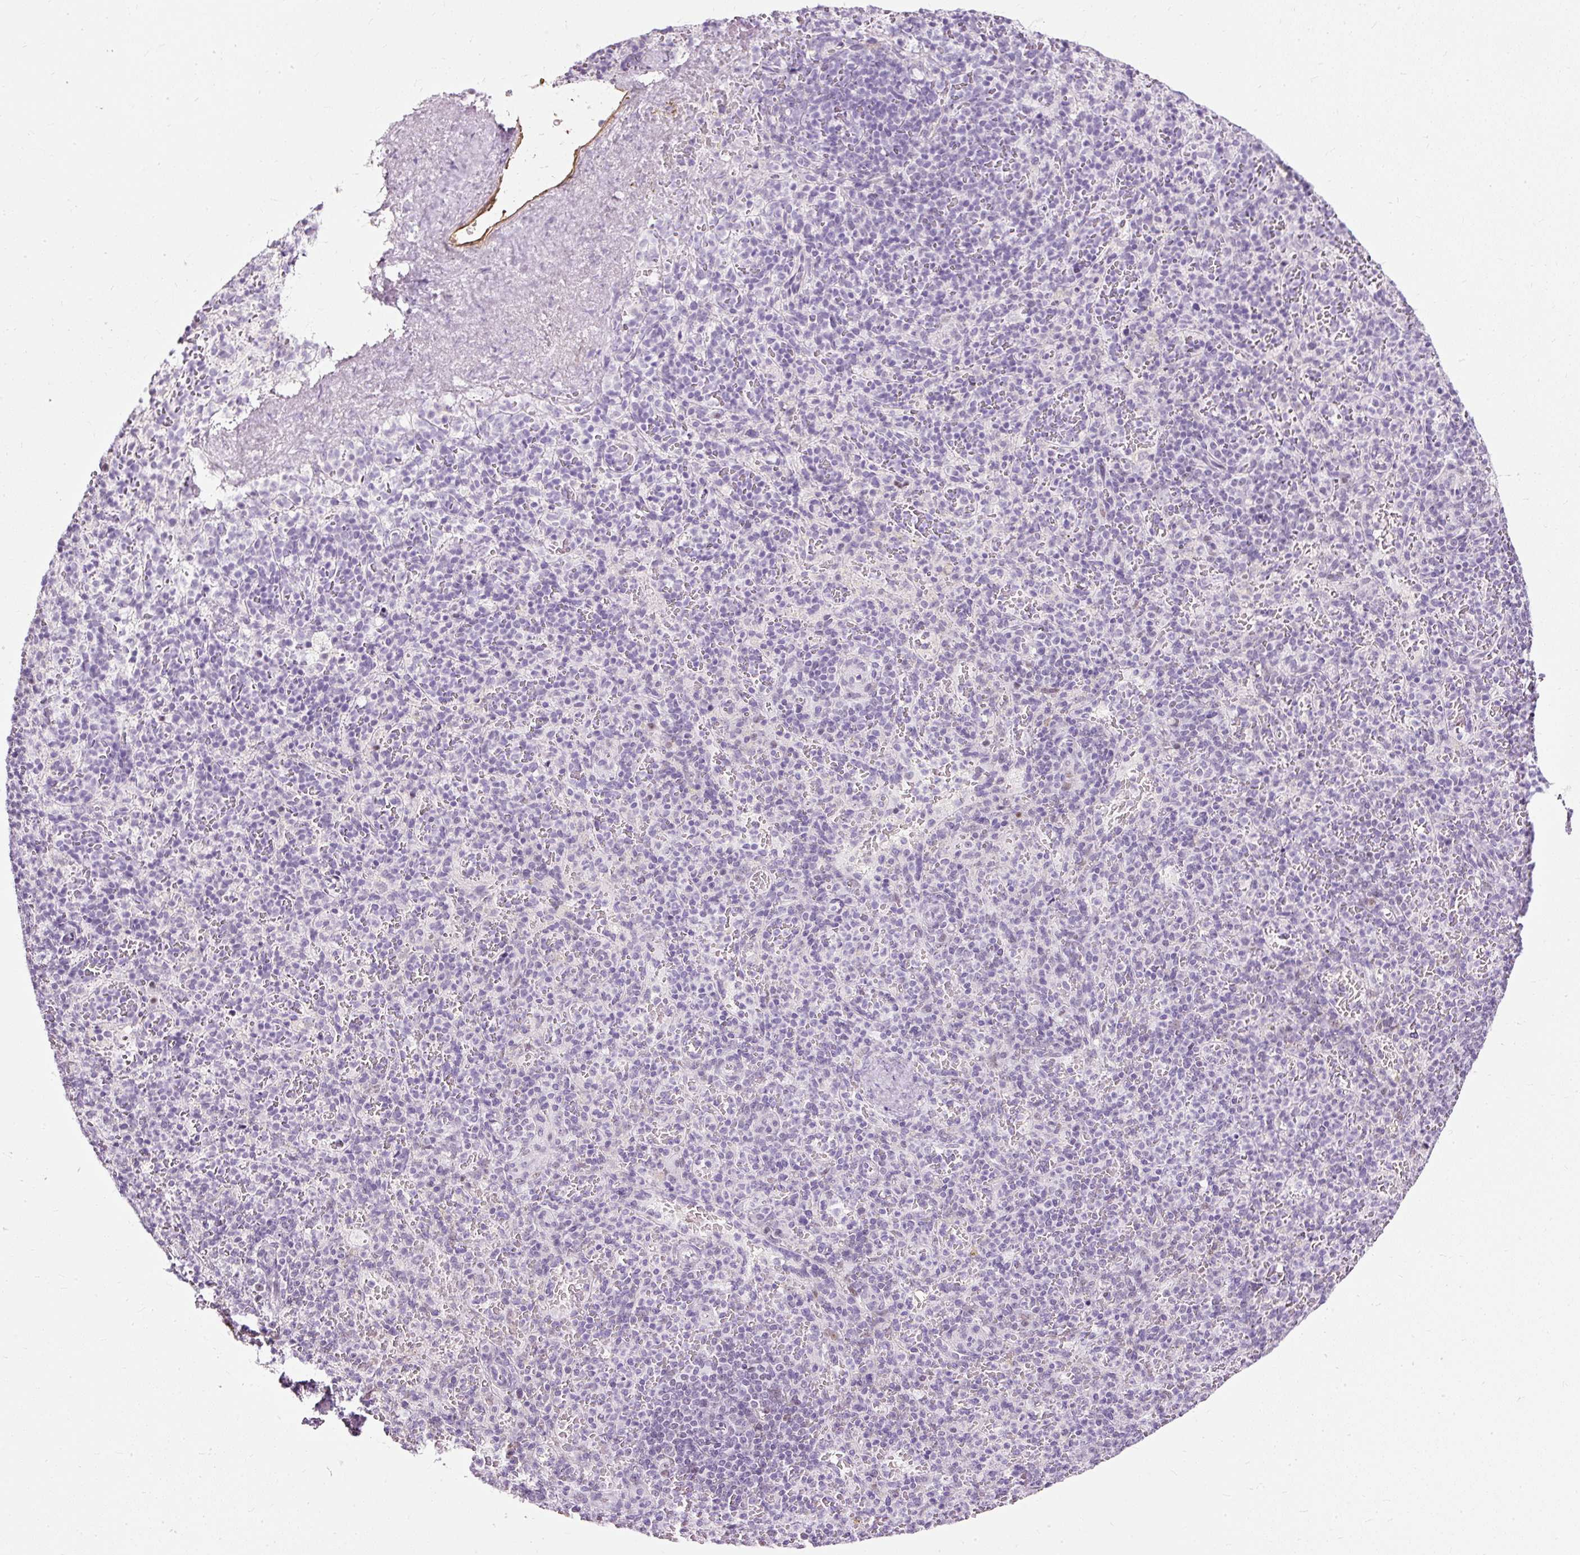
{"staining": {"intensity": "negative", "quantity": "none", "location": "none"}, "tissue": "spleen", "cell_type": "Cells in red pulp", "image_type": "normal", "snomed": [{"axis": "morphology", "description": "Normal tissue, NOS"}, {"axis": "topography", "description": "Spleen"}], "caption": "Cells in red pulp show no significant expression in benign spleen.", "gene": "PDE6B", "patient": {"sex": "female", "age": 74}}